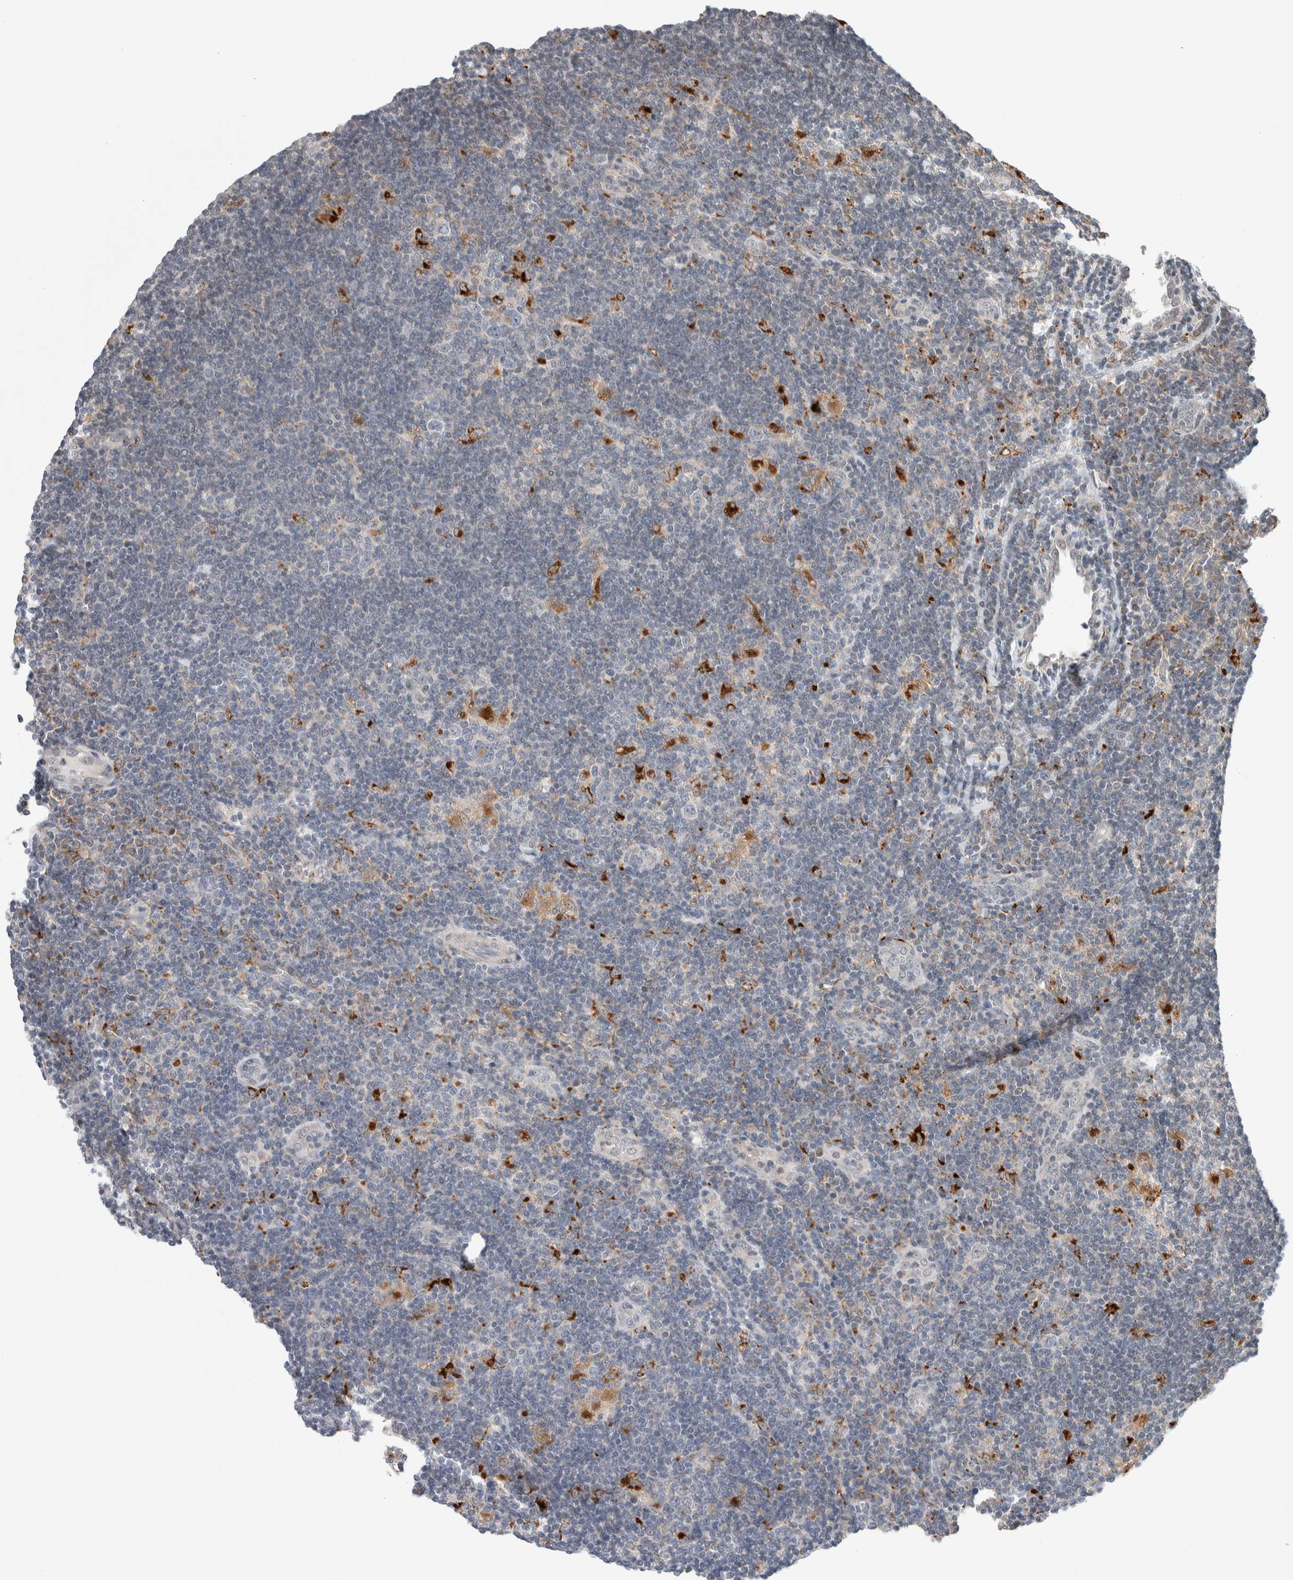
{"staining": {"intensity": "negative", "quantity": "none", "location": "none"}, "tissue": "lymphoma", "cell_type": "Tumor cells", "image_type": "cancer", "snomed": [{"axis": "morphology", "description": "Hodgkin's disease, NOS"}, {"axis": "topography", "description": "Lymph node"}], "caption": "Image shows no significant protein staining in tumor cells of lymphoma. (DAB IHC visualized using brightfield microscopy, high magnification).", "gene": "KCNK1", "patient": {"sex": "female", "age": 57}}